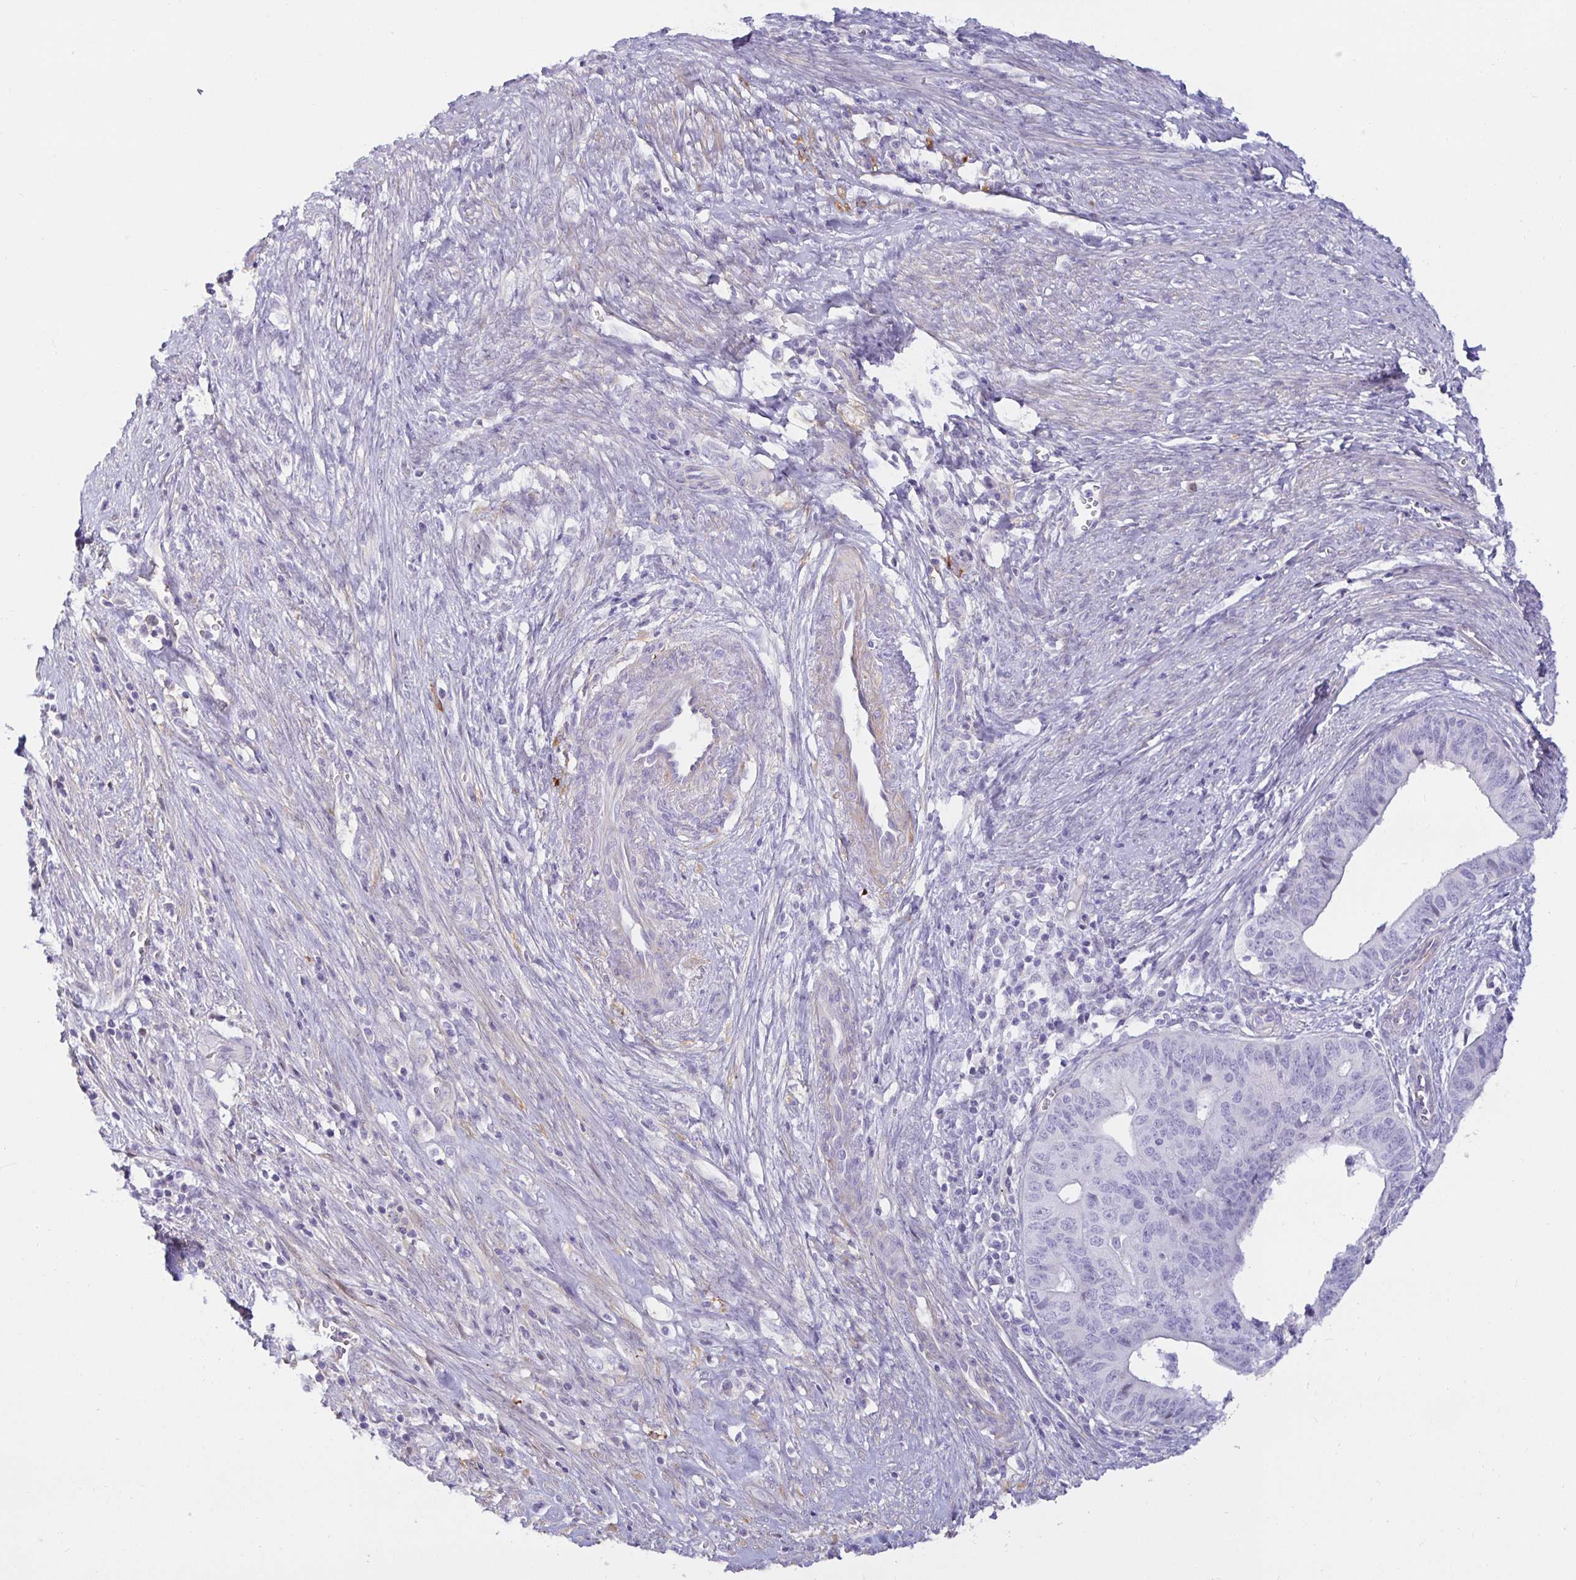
{"staining": {"intensity": "negative", "quantity": "none", "location": "none"}, "tissue": "endometrial cancer", "cell_type": "Tumor cells", "image_type": "cancer", "snomed": [{"axis": "morphology", "description": "Adenocarcinoma, NOS"}, {"axis": "topography", "description": "Endometrium"}], "caption": "DAB (3,3'-diaminobenzidine) immunohistochemical staining of human endometrial cancer demonstrates no significant staining in tumor cells.", "gene": "SPAG4", "patient": {"sex": "female", "age": 65}}